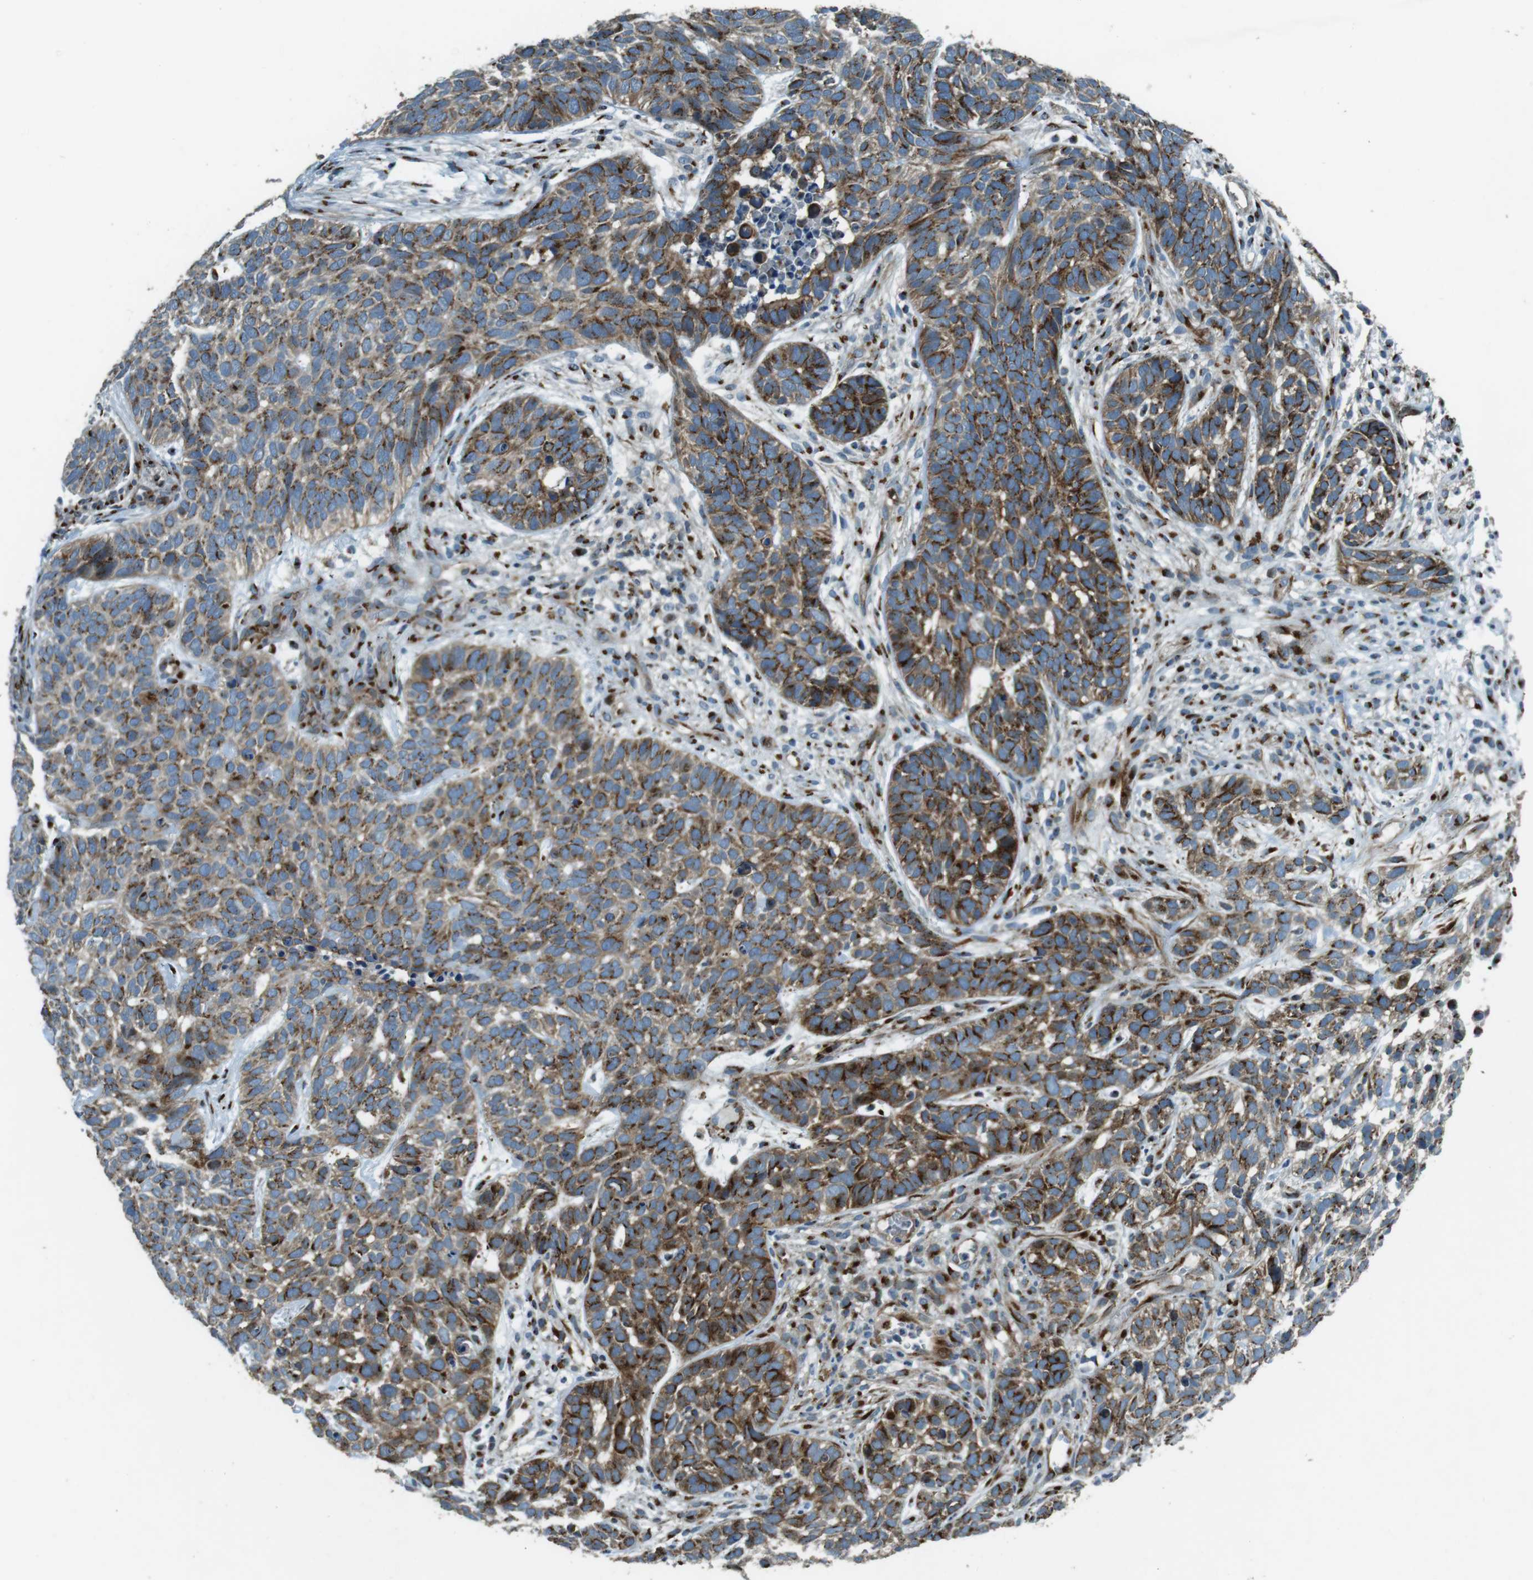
{"staining": {"intensity": "strong", "quantity": ">75%", "location": "cytoplasmic/membranous"}, "tissue": "skin cancer", "cell_type": "Tumor cells", "image_type": "cancer", "snomed": [{"axis": "morphology", "description": "Basal cell carcinoma"}, {"axis": "topography", "description": "Skin"}], "caption": "IHC image of neoplastic tissue: human skin cancer stained using immunohistochemistry demonstrates high levels of strong protein expression localized specifically in the cytoplasmic/membranous of tumor cells, appearing as a cytoplasmic/membranous brown color.", "gene": "TMEM115", "patient": {"sex": "male", "age": 87}}